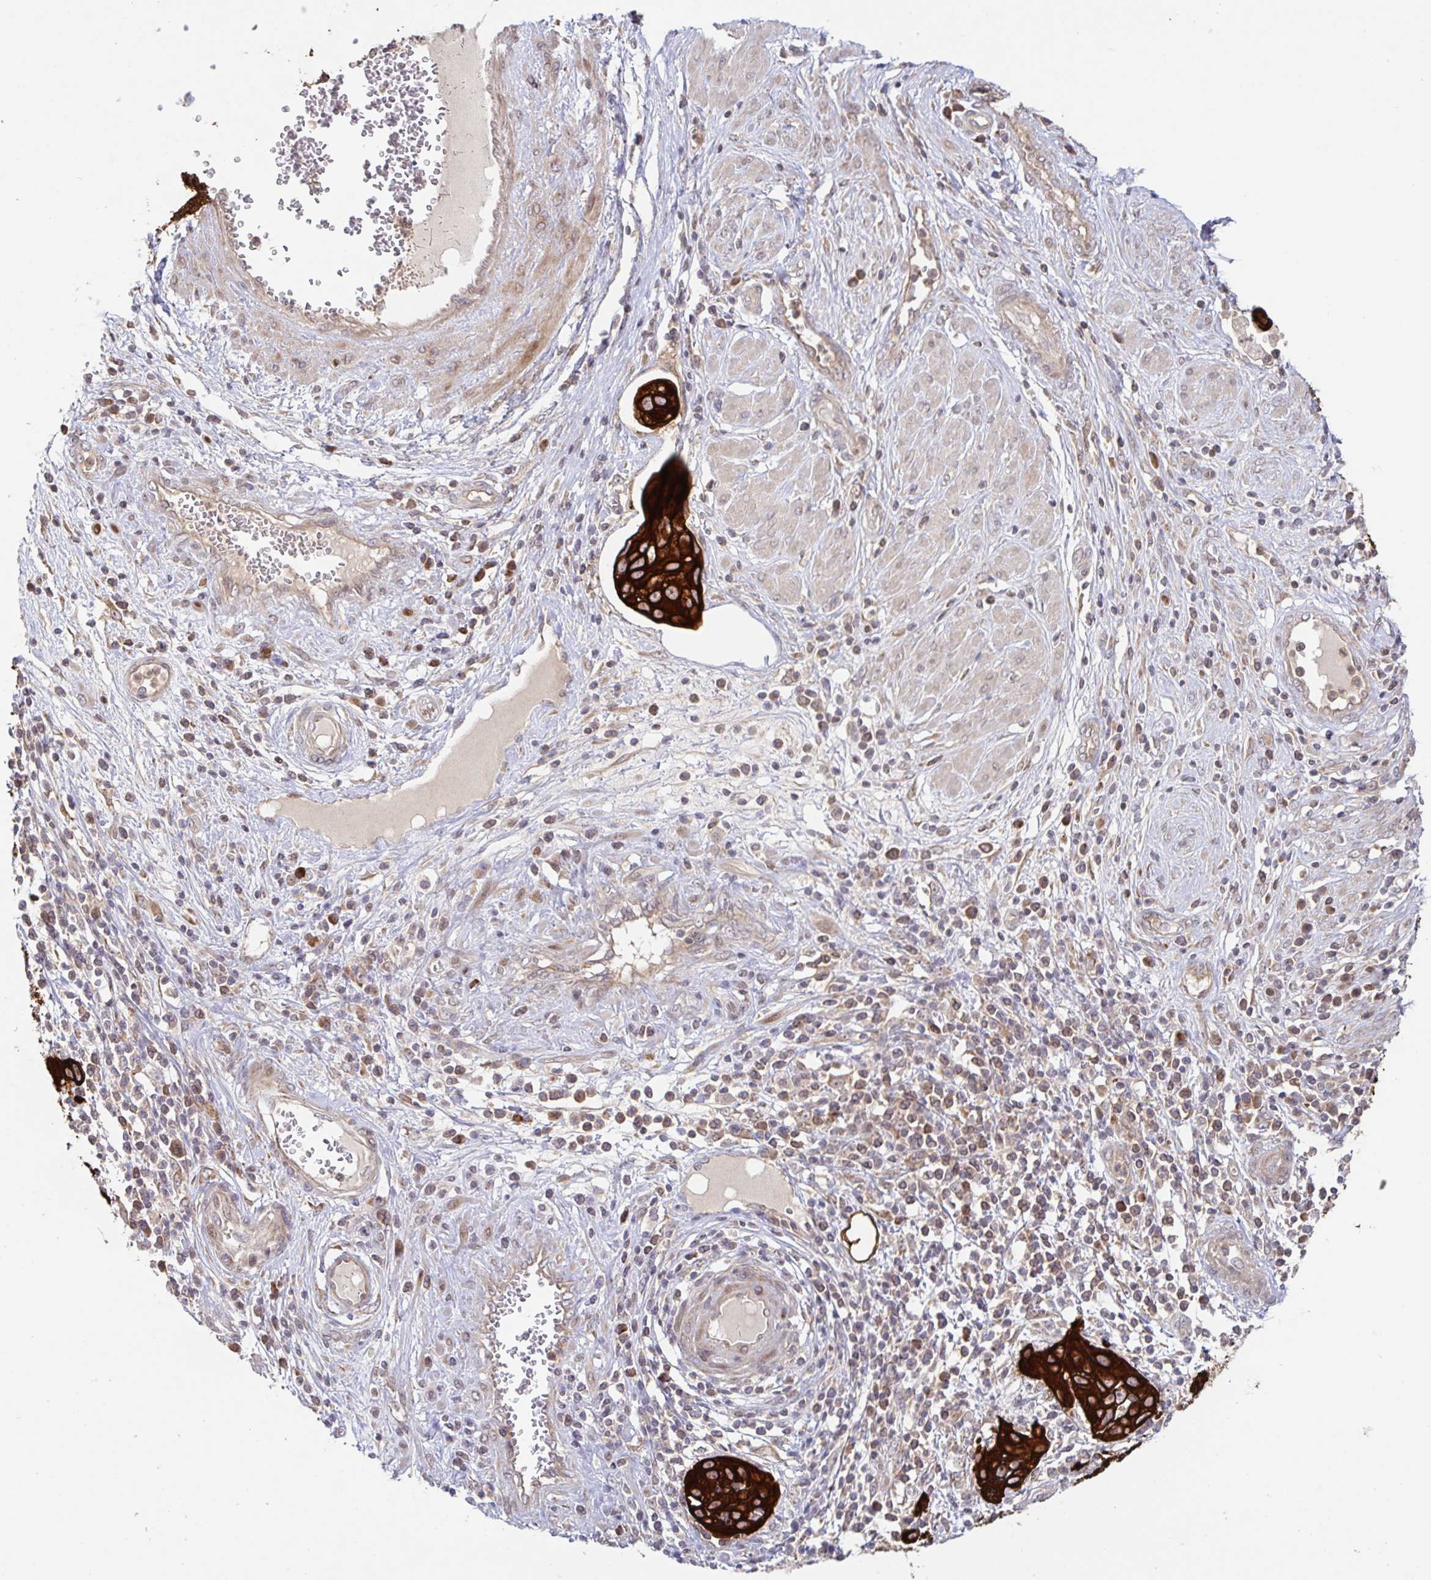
{"staining": {"intensity": "strong", "quantity": ">75%", "location": "cytoplasmic/membranous"}, "tissue": "cervical cancer", "cell_type": "Tumor cells", "image_type": "cancer", "snomed": [{"axis": "morphology", "description": "Squamous cell carcinoma, NOS"}, {"axis": "topography", "description": "Cervix"}], "caption": "Brown immunohistochemical staining in cervical squamous cell carcinoma exhibits strong cytoplasmic/membranous expression in about >75% of tumor cells.", "gene": "AACS", "patient": {"sex": "female", "age": 36}}